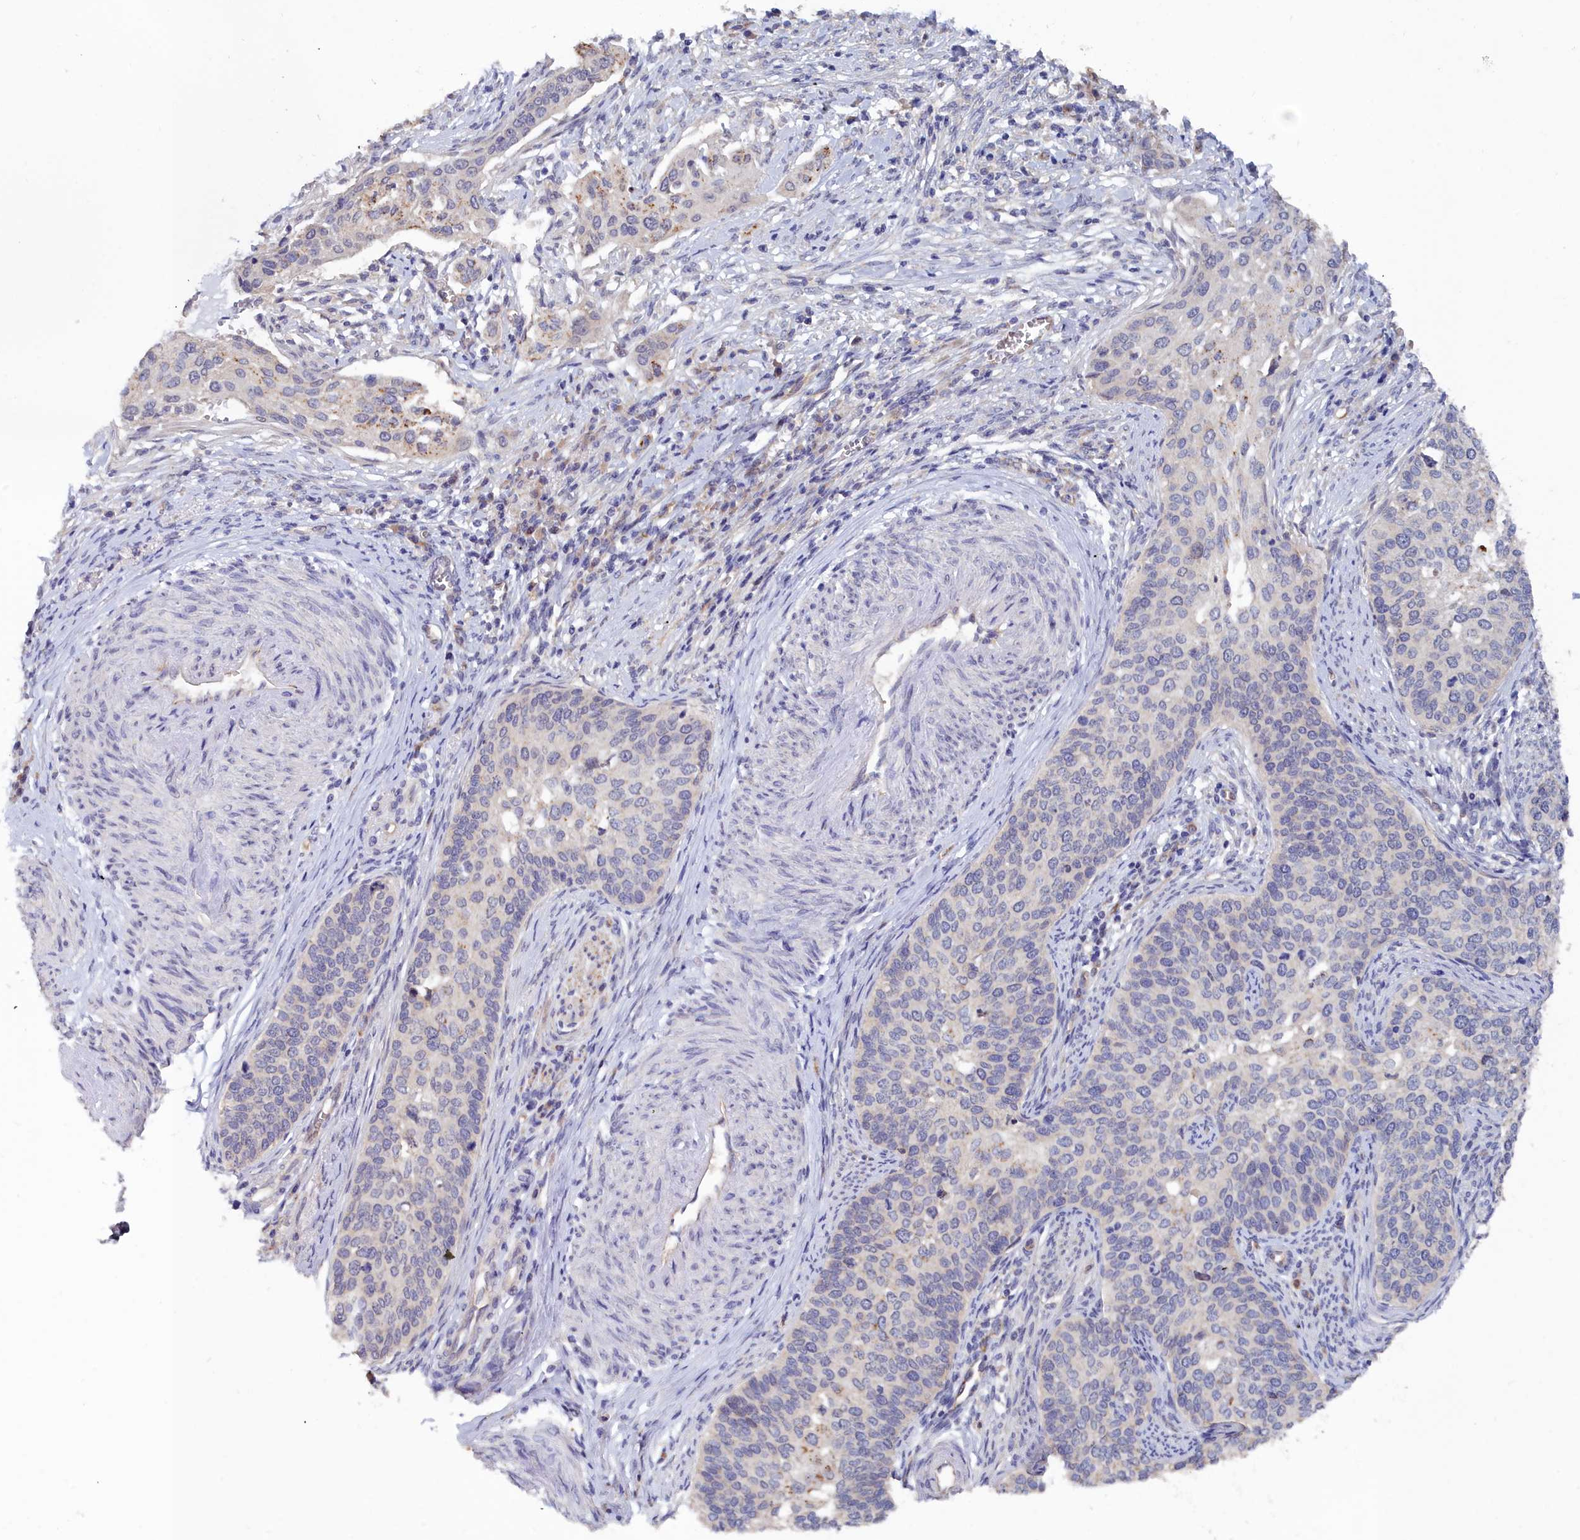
{"staining": {"intensity": "negative", "quantity": "none", "location": "none"}, "tissue": "cervical cancer", "cell_type": "Tumor cells", "image_type": "cancer", "snomed": [{"axis": "morphology", "description": "Squamous cell carcinoma, NOS"}, {"axis": "topography", "description": "Cervix"}], "caption": "DAB immunohistochemical staining of human cervical squamous cell carcinoma exhibits no significant expression in tumor cells.", "gene": "RDX", "patient": {"sex": "female", "age": 44}}